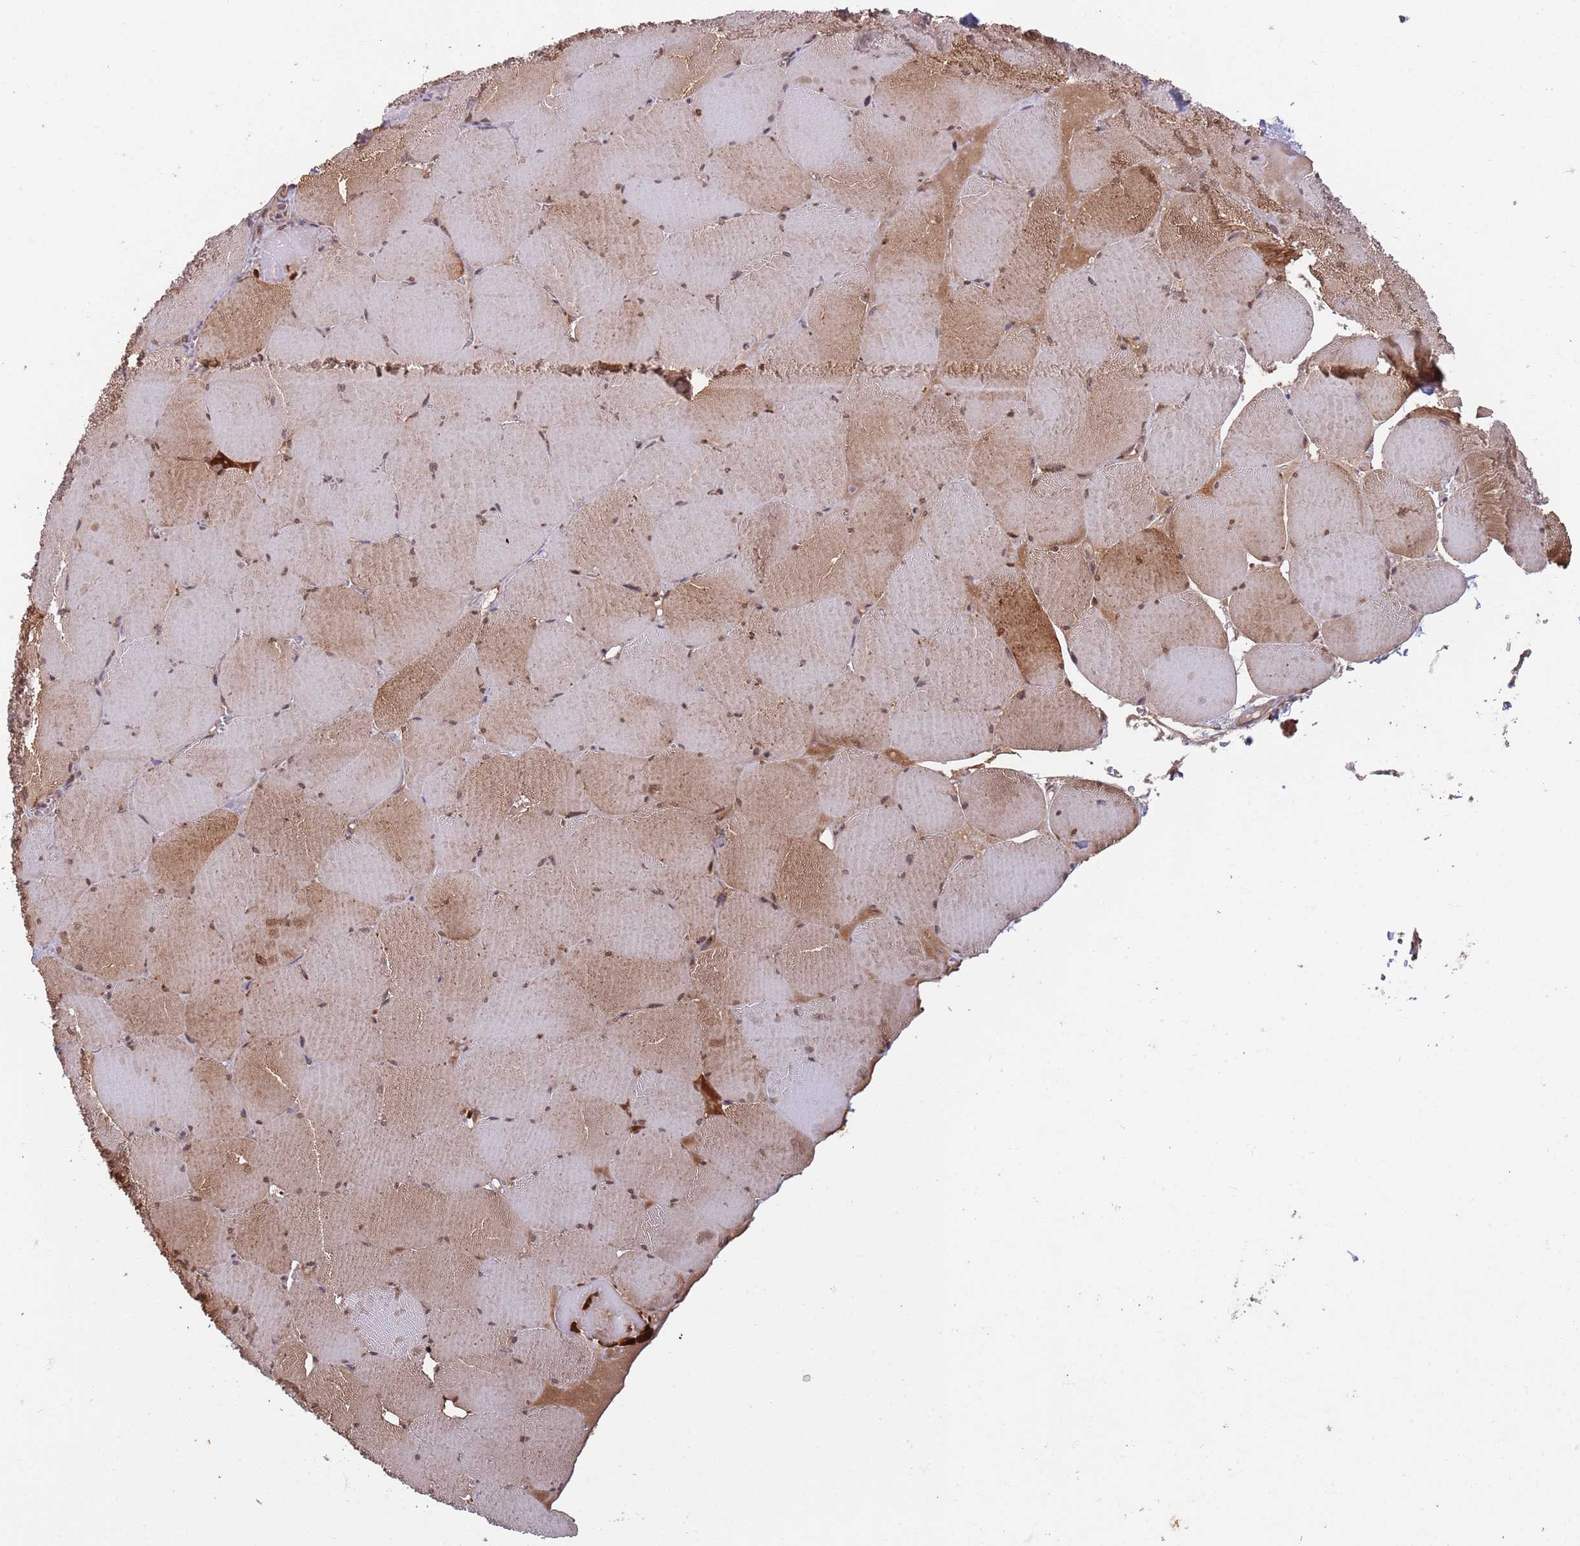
{"staining": {"intensity": "moderate", "quantity": ">75%", "location": "cytoplasmic/membranous,nuclear"}, "tissue": "skeletal muscle", "cell_type": "Myocytes", "image_type": "normal", "snomed": [{"axis": "morphology", "description": "Normal tissue, NOS"}, {"axis": "topography", "description": "Skeletal muscle"}, {"axis": "topography", "description": "Head-Neck"}], "caption": "Skeletal muscle stained with DAB (3,3'-diaminobenzidine) immunohistochemistry (IHC) displays medium levels of moderate cytoplasmic/membranous,nuclear expression in about >75% of myocytes. (IHC, brightfield microscopy, high magnification).", "gene": "SALL1", "patient": {"sex": "male", "age": 66}}